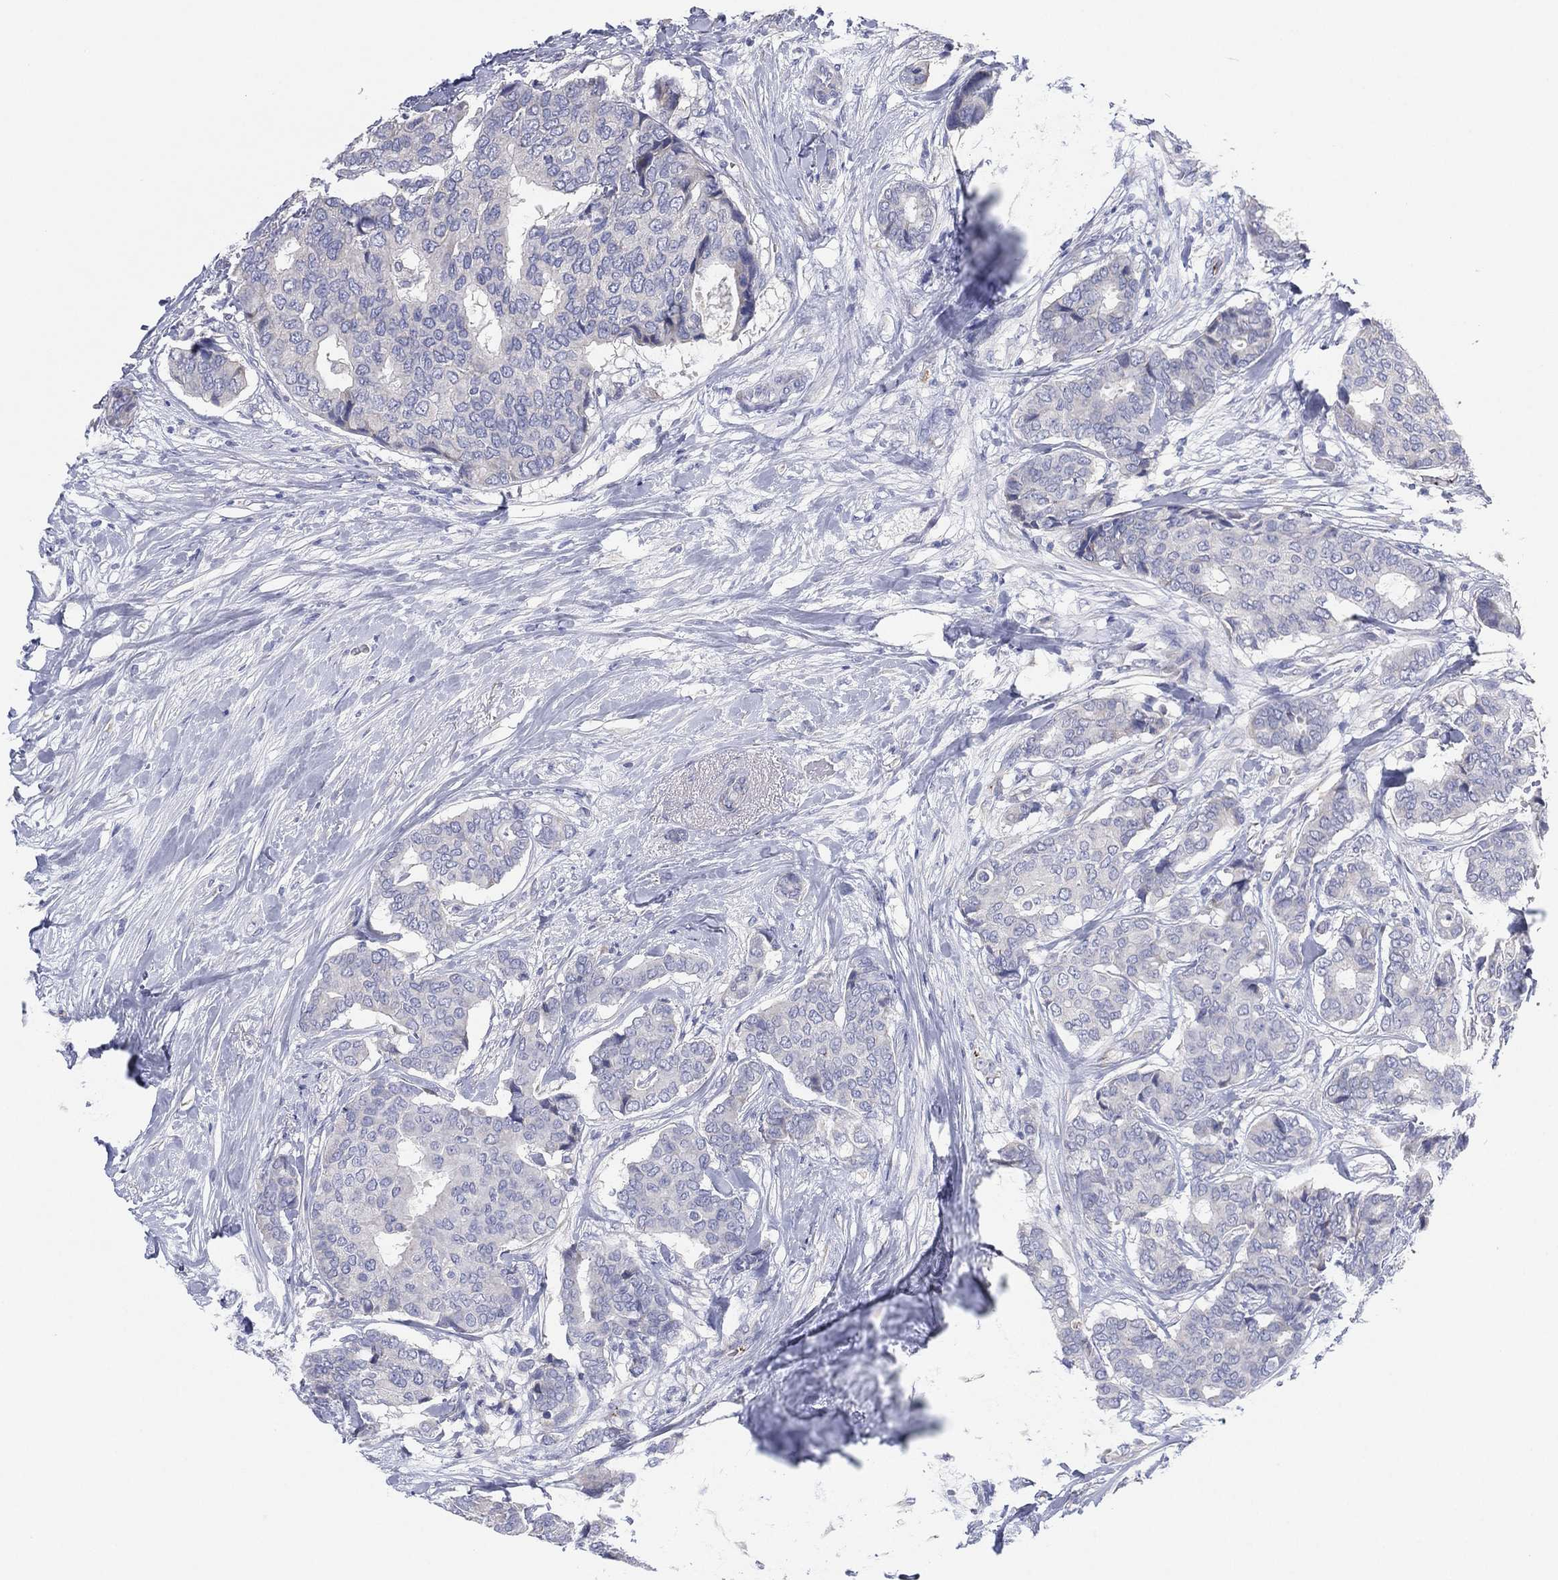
{"staining": {"intensity": "negative", "quantity": "none", "location": "none"}, "tissue": "breast cancer", "cell_type": "Tumor cells", "image_type": "cancer", "snomed": [{"axis": "morphology", "description": "Duct carcinoma"}, {"axis": "topography", "description": "Breast"}], "caption": "This is a histopathology image of IHC staining of breast intraductal carcinoma, which shows no staining in tumor cells. Nuclei are stained in blue.", "gene": "TMEM40", "patient": {"sex": "female", "age": 75}}